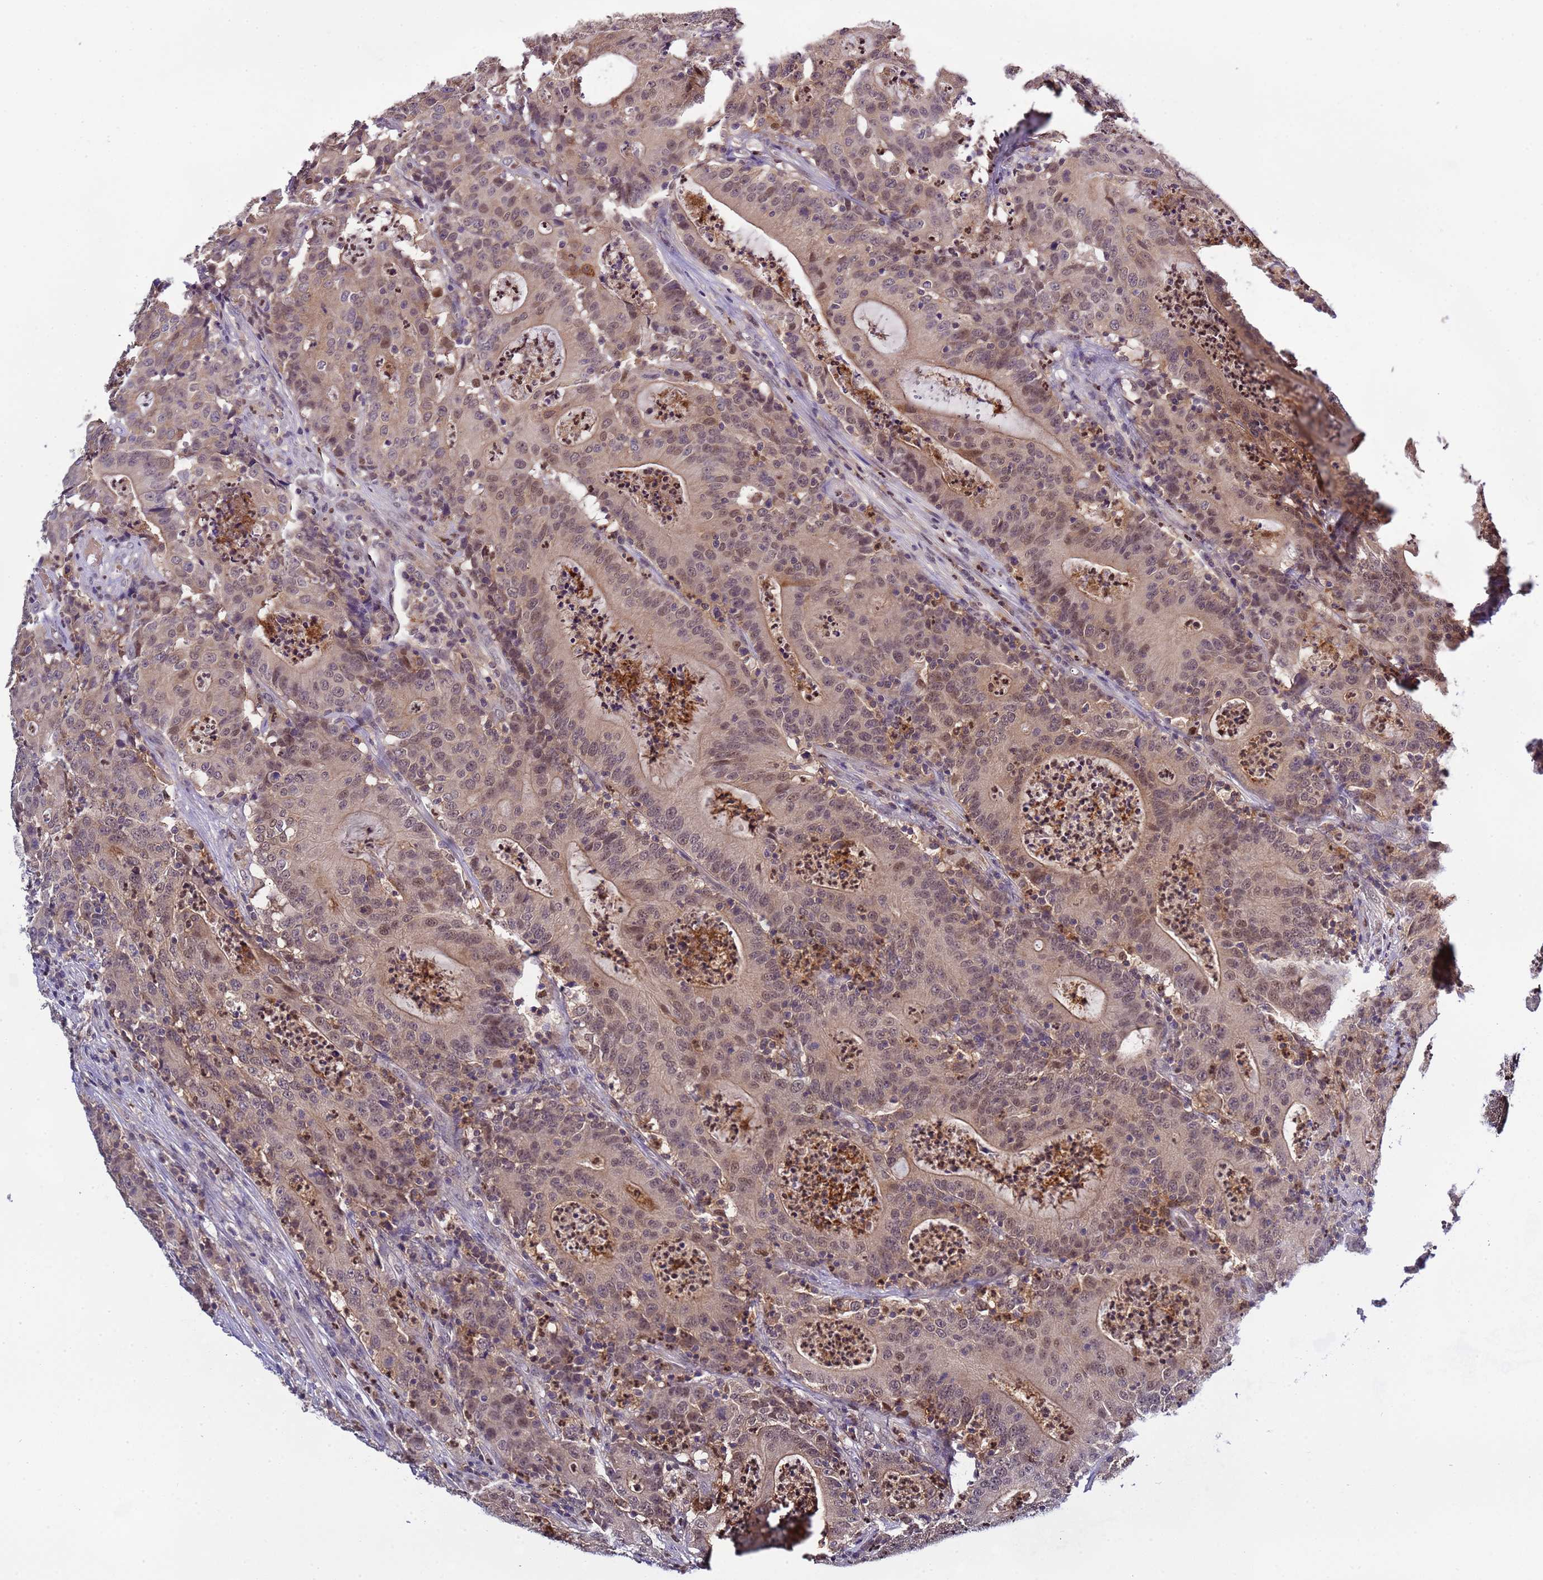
{"staining": {"intensity": "moderate", "quantity": "25%-75%", "location": "nuclear"}, "tissue": "colorectal cancer", "cell_type": "Tumor cells", "image_type": "cancer", "snomed": [{"axis": "morphology", "description": "Adenocarcinoma, NOS"}, {"axis": "topography", "description": "Colon"}], "caption": "There is medium levels of moderate nuclear staining in tumor cells of colorectal cancer (adenocarcinoma), as demonstrated by immunohistochemical staining (brown color).", "gene": "CD53", "patient": {"sex": "male", "age": 83}}